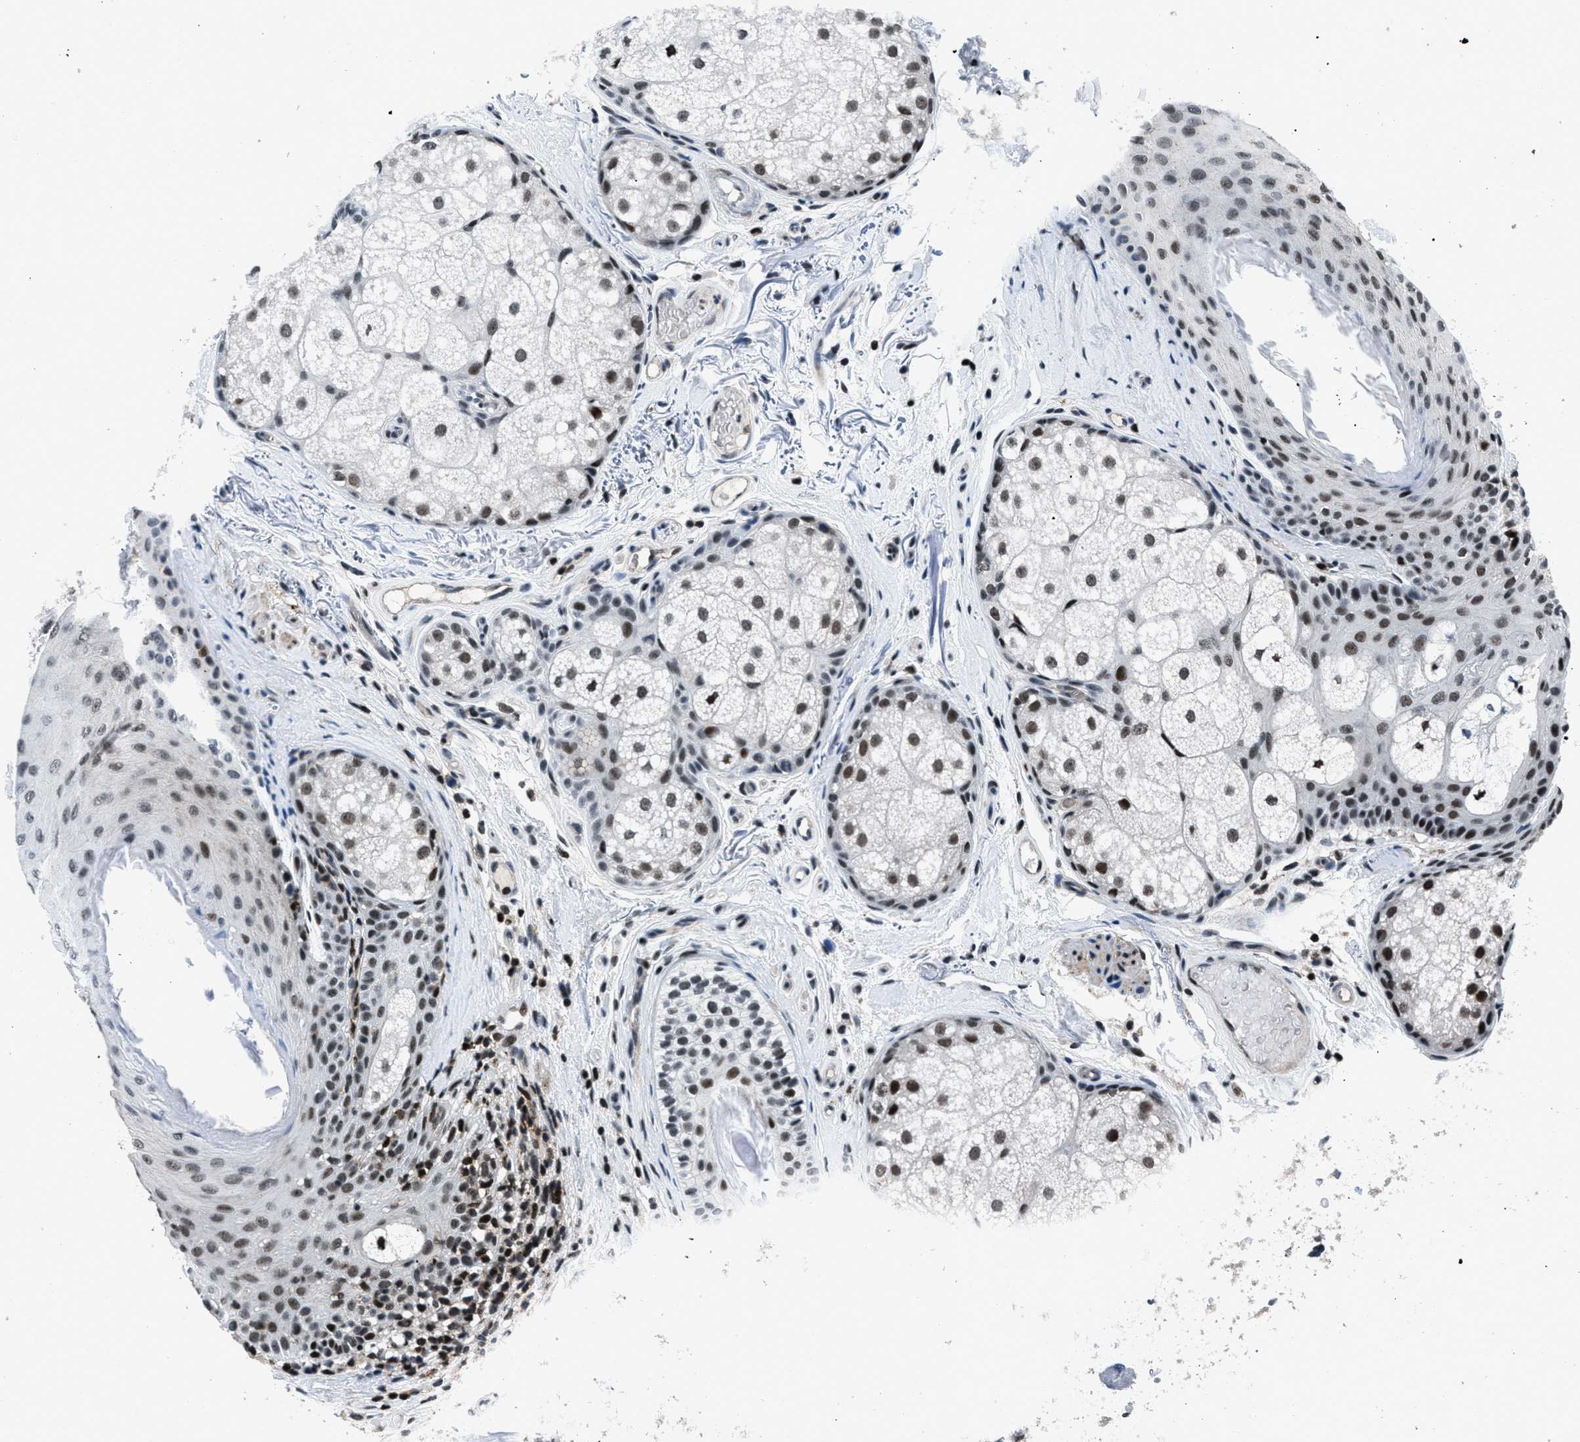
{"staining": {"intensity": "strong", "quantity": ">75%", "location": "nuclear"}, "tissue": "oral mucosa", "cell_type": "Squamous epithelial cells", "image_type": "normal", "snomed": [{"axis": "morphology", "description": "Normal tissue, NOS"}, {"axis": "topography", "description": "Skin"}, {"axis": "topography", "description": "Oral tissue"}], "caption": "High-magnification brightfield microscopy of benign oral mucosa stained with DAB (3,3'-diaminobenzidine) (brown) and counterstained with hematoxylin (blue). squamous epithelial cells exhibit strong nuclear expression is present in about>75% of cells.", "gene": "SMARCB1", "patient": {"sex": "male", "age": 84}}